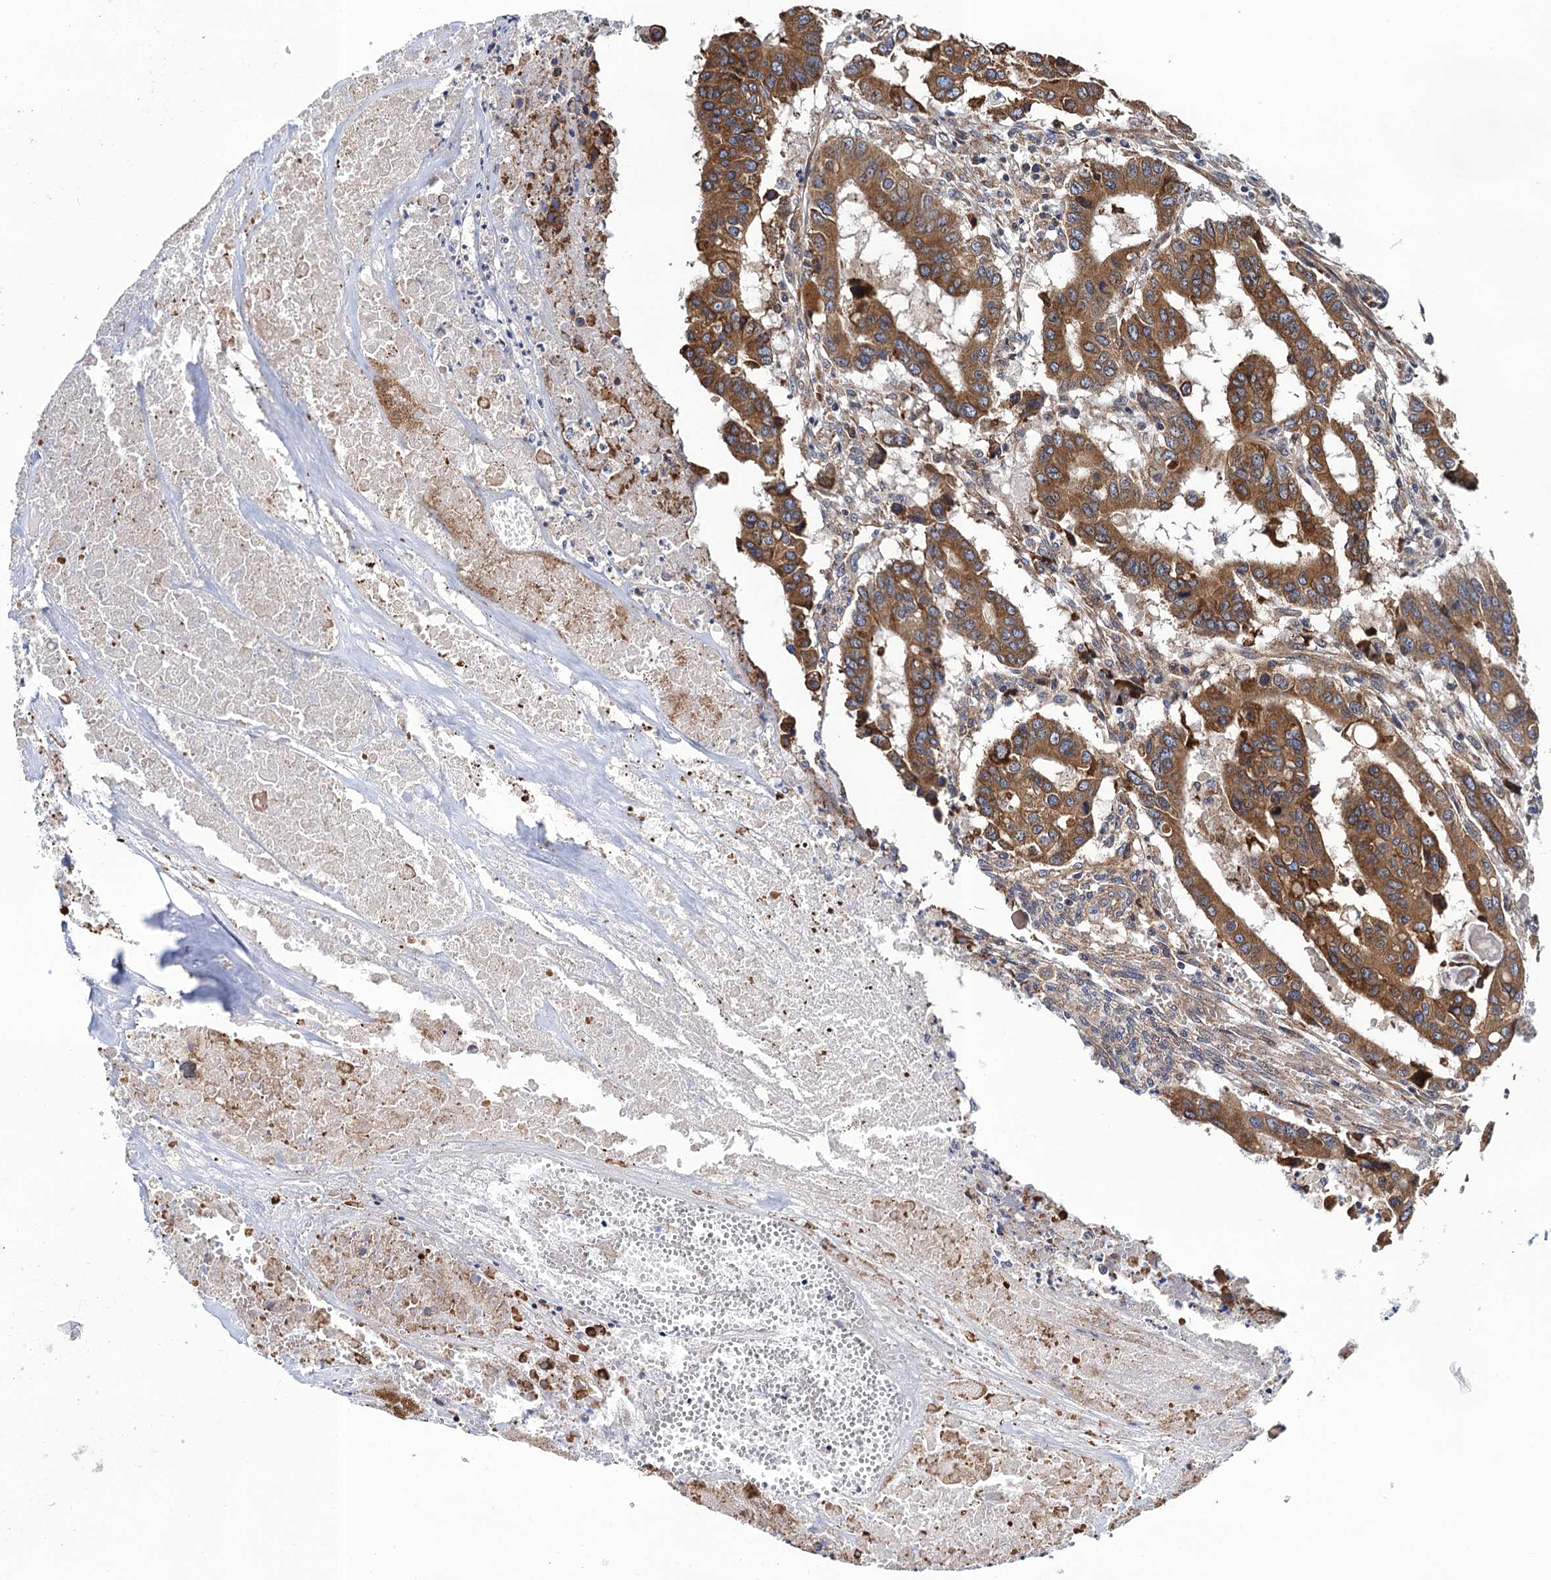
{"staining": {"intensity": "moderate", "quantity": ">75%", "location": "cytoplasmic/membranous"}, "tissue": "colorectal cancer", "cell_type": "Tumor cells", "image_type": "cancer", "snomed": [{"axis": "morphology", "description": "Adenocarcinoma, NOS"}, {"axis": "topography", "description": "Colon"}], "caption": "This is an image of immunohistochemistry (IHC) staining of adenocarcinoma (colorectal), which shows moderate positivity in the cytoplasmic/membranous of tumor cells.", "gene": "PGLS", "patient": {"sex": "male", "age": 77}}